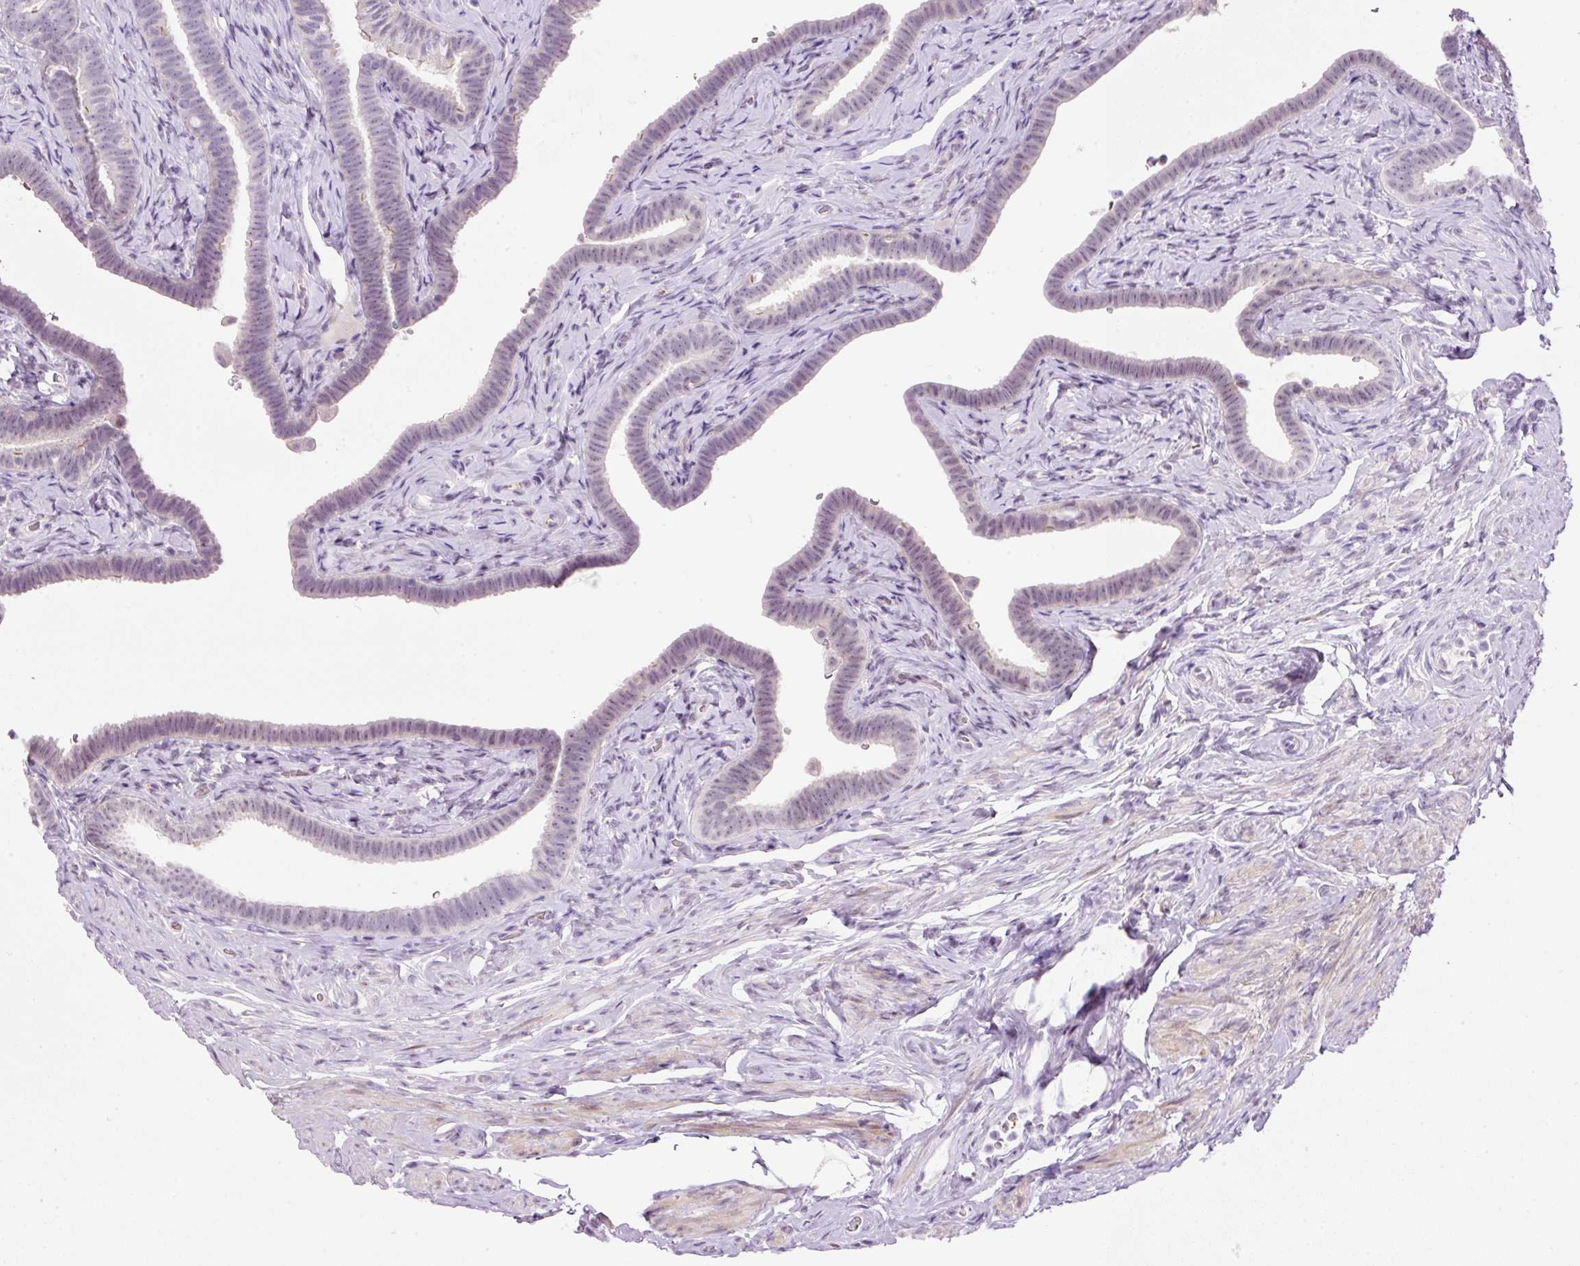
{"staining": {"intensity": "negative", "quantity": "none", "location": "none"}, "tissue": "fallopian tube", "cell_type": "Glandular cells", "image_type": "normal", "snomed": [{"axis": "morphology", "description": "Normal tissue, NOS"}, {"axis": "topography", "description": "Fallopian tube"}], "caption": "This is an immunohistochemistry (IHC) photomicrograph of benign fallopian tube. There is no staining in glandular cells.", "gene": "SRC", "patient": {"sex": "female", "age": 69}}